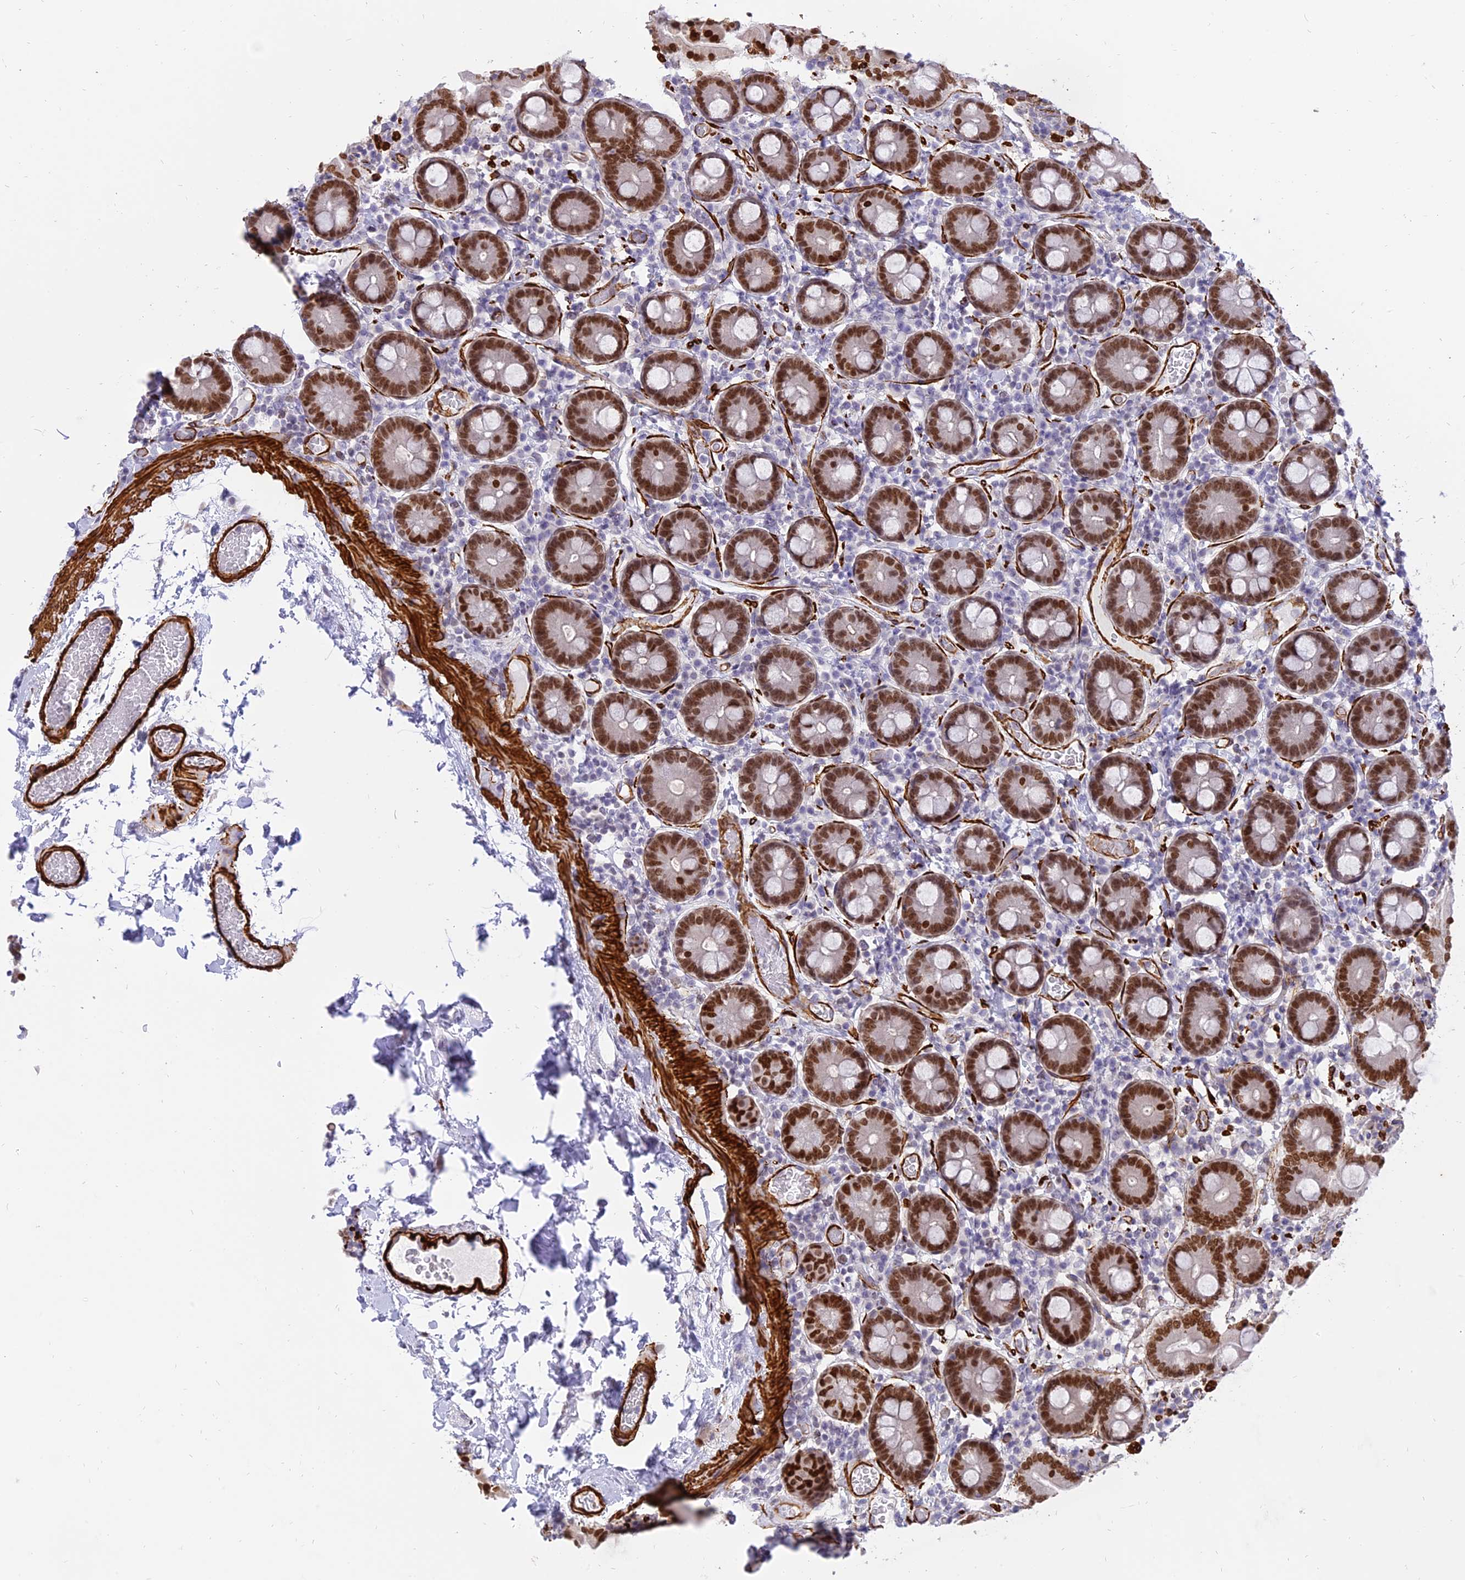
{"staining": {"intensity": "strong", "quantity": ">75%", "location": "nuclear"}, "tissue": "duodenum", "cell_type": "Glandular cells", "image_type": "normal", "snomed": [{"axis": "morphology", "description": "Normal tissue, NOS"}, {"axis": "topography", "description": "Duodenum"}], "caption": "A high amount of strong nuclear positivity is seen in approximately >75% of glandular cells in benign duodenum.", "gene": "CENPV", "patient": {"sex": "male", "age": 55}}